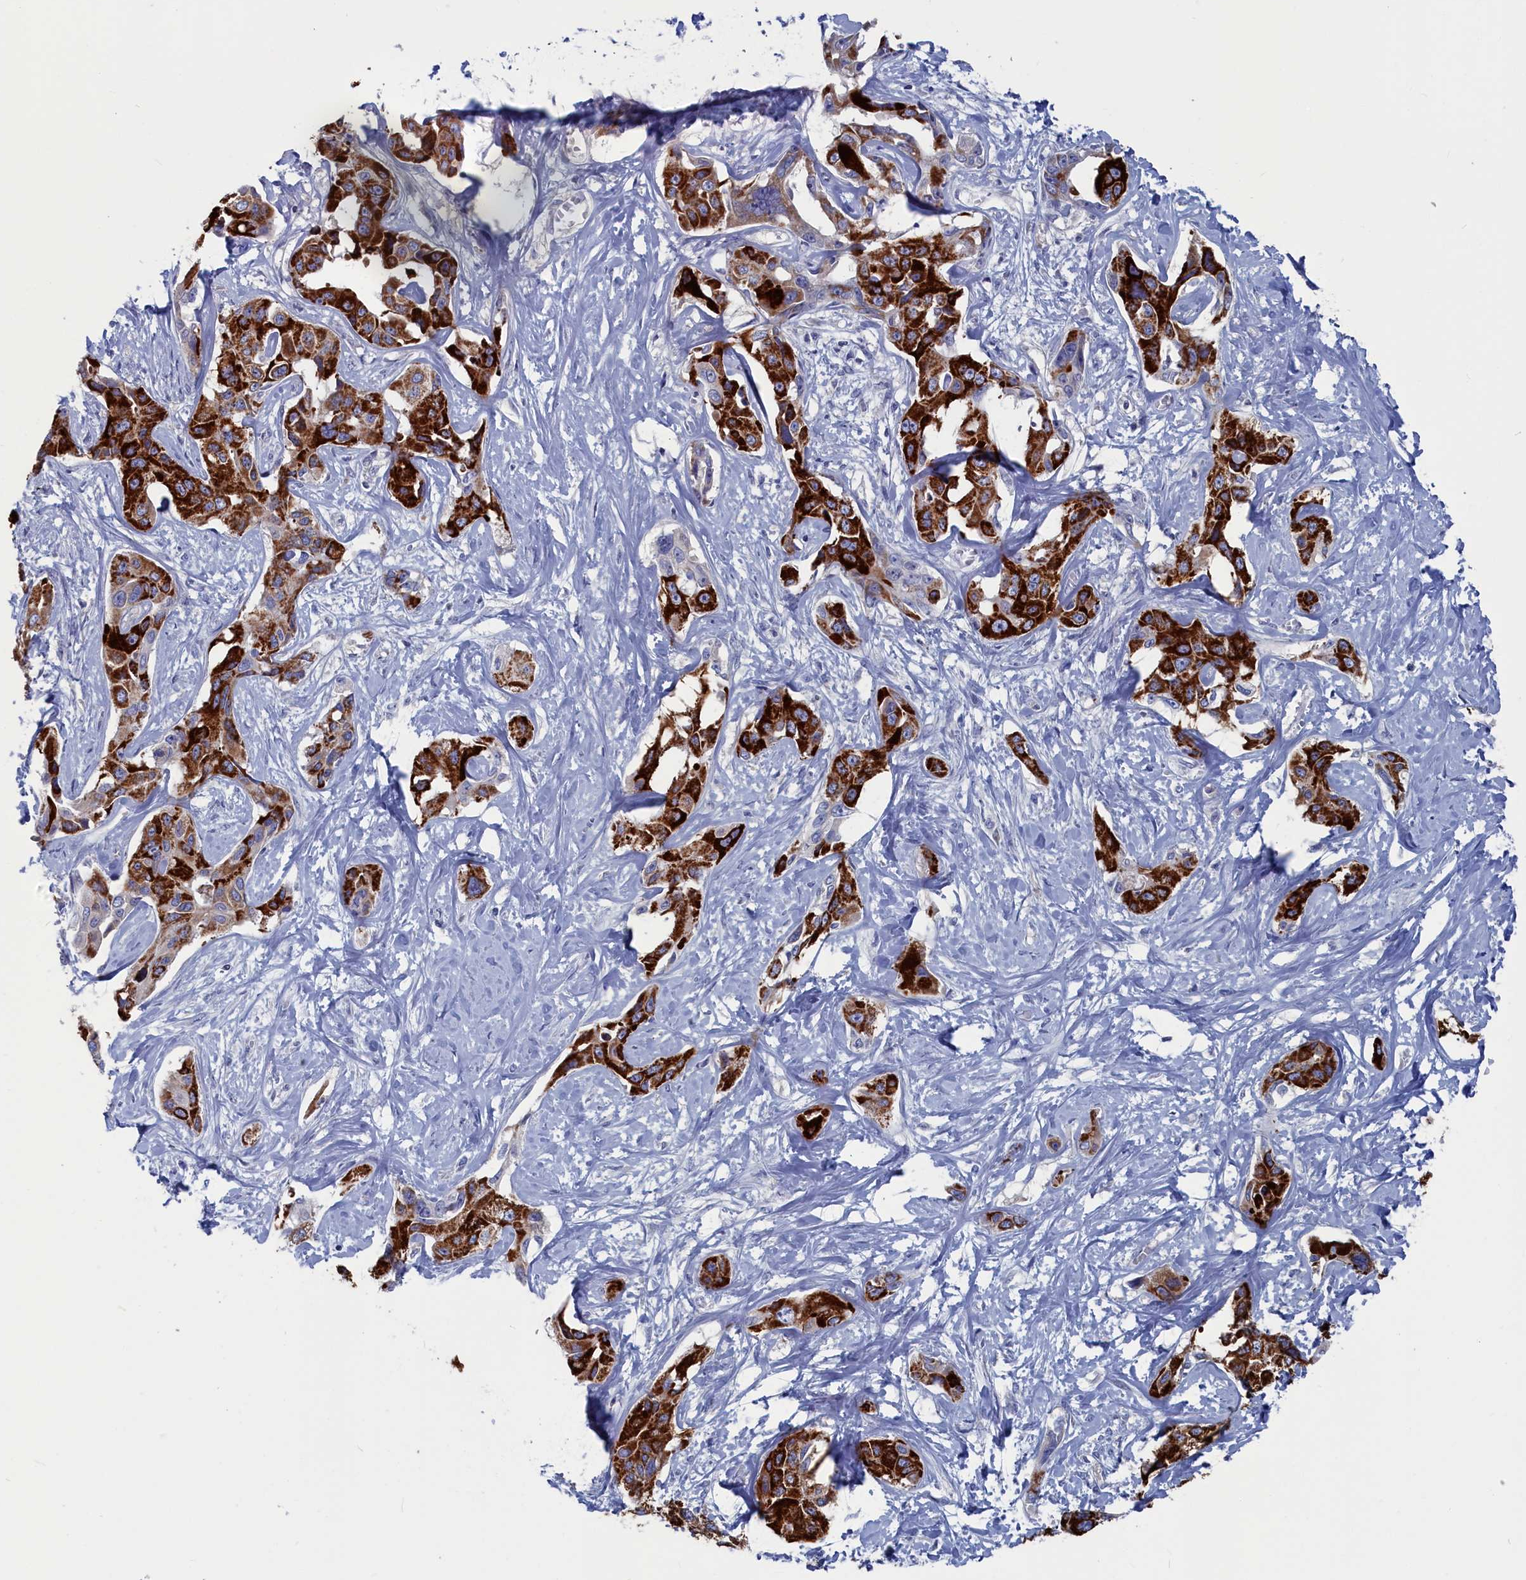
{"staining": {"intensity": "strong", "quantity": ">75%", "location": "cytoplasmic/membranous"}, "tissue": "liver cancer", "cell_type": "Tumor cells", "image_type": "cancer", "snomed": [{"axis": "morphology", "description": "Cholangiocarcinoma"}, {"axis": "topography", "description": "Liver"}], "caption": "Strong cytoplasmic/membranous positivity is seen in about >75% of tumor cells in cholangiocarcinoma (liver).", "gene": "CEND1", "patient": {"sex": "male", "age": 59}}